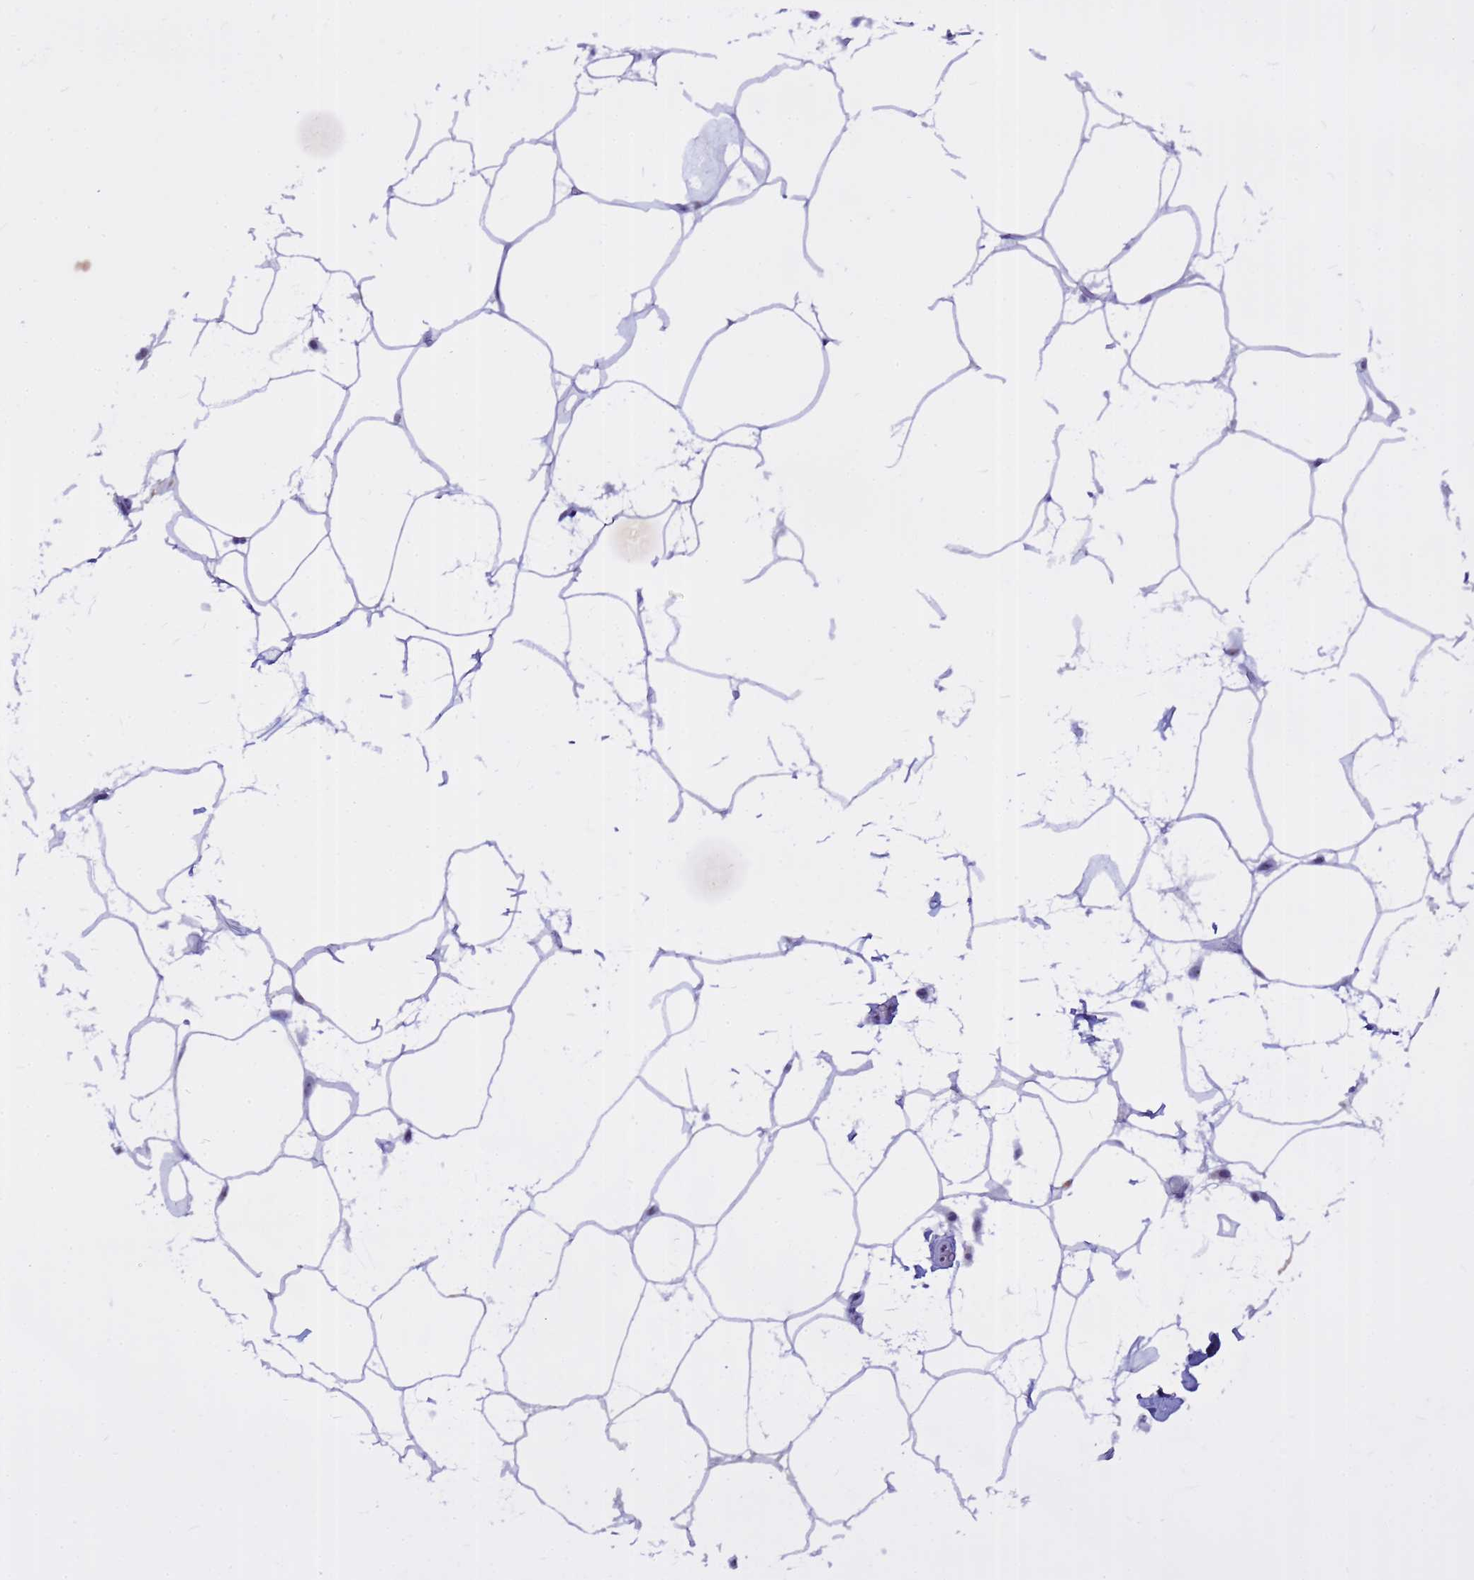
{"staining": {"intensity": "negative", "quantity": "none", "location": "none"}, "tissue": "adipose tissue", "cell_type": "Adipocytes", "image_type": "normal", "snomed": [{"axis": "morphology", "description": "Normal tissue, NOS"}, {"axis": "topography", "description": "Adipose tissue"}], "caption": "DAB immunohistochemical staining of normal human adipose tissue shows no significant positivity in adipocytes.", "gene": "DMRTC2", "patient": {"sex": "female", "age": 37}}